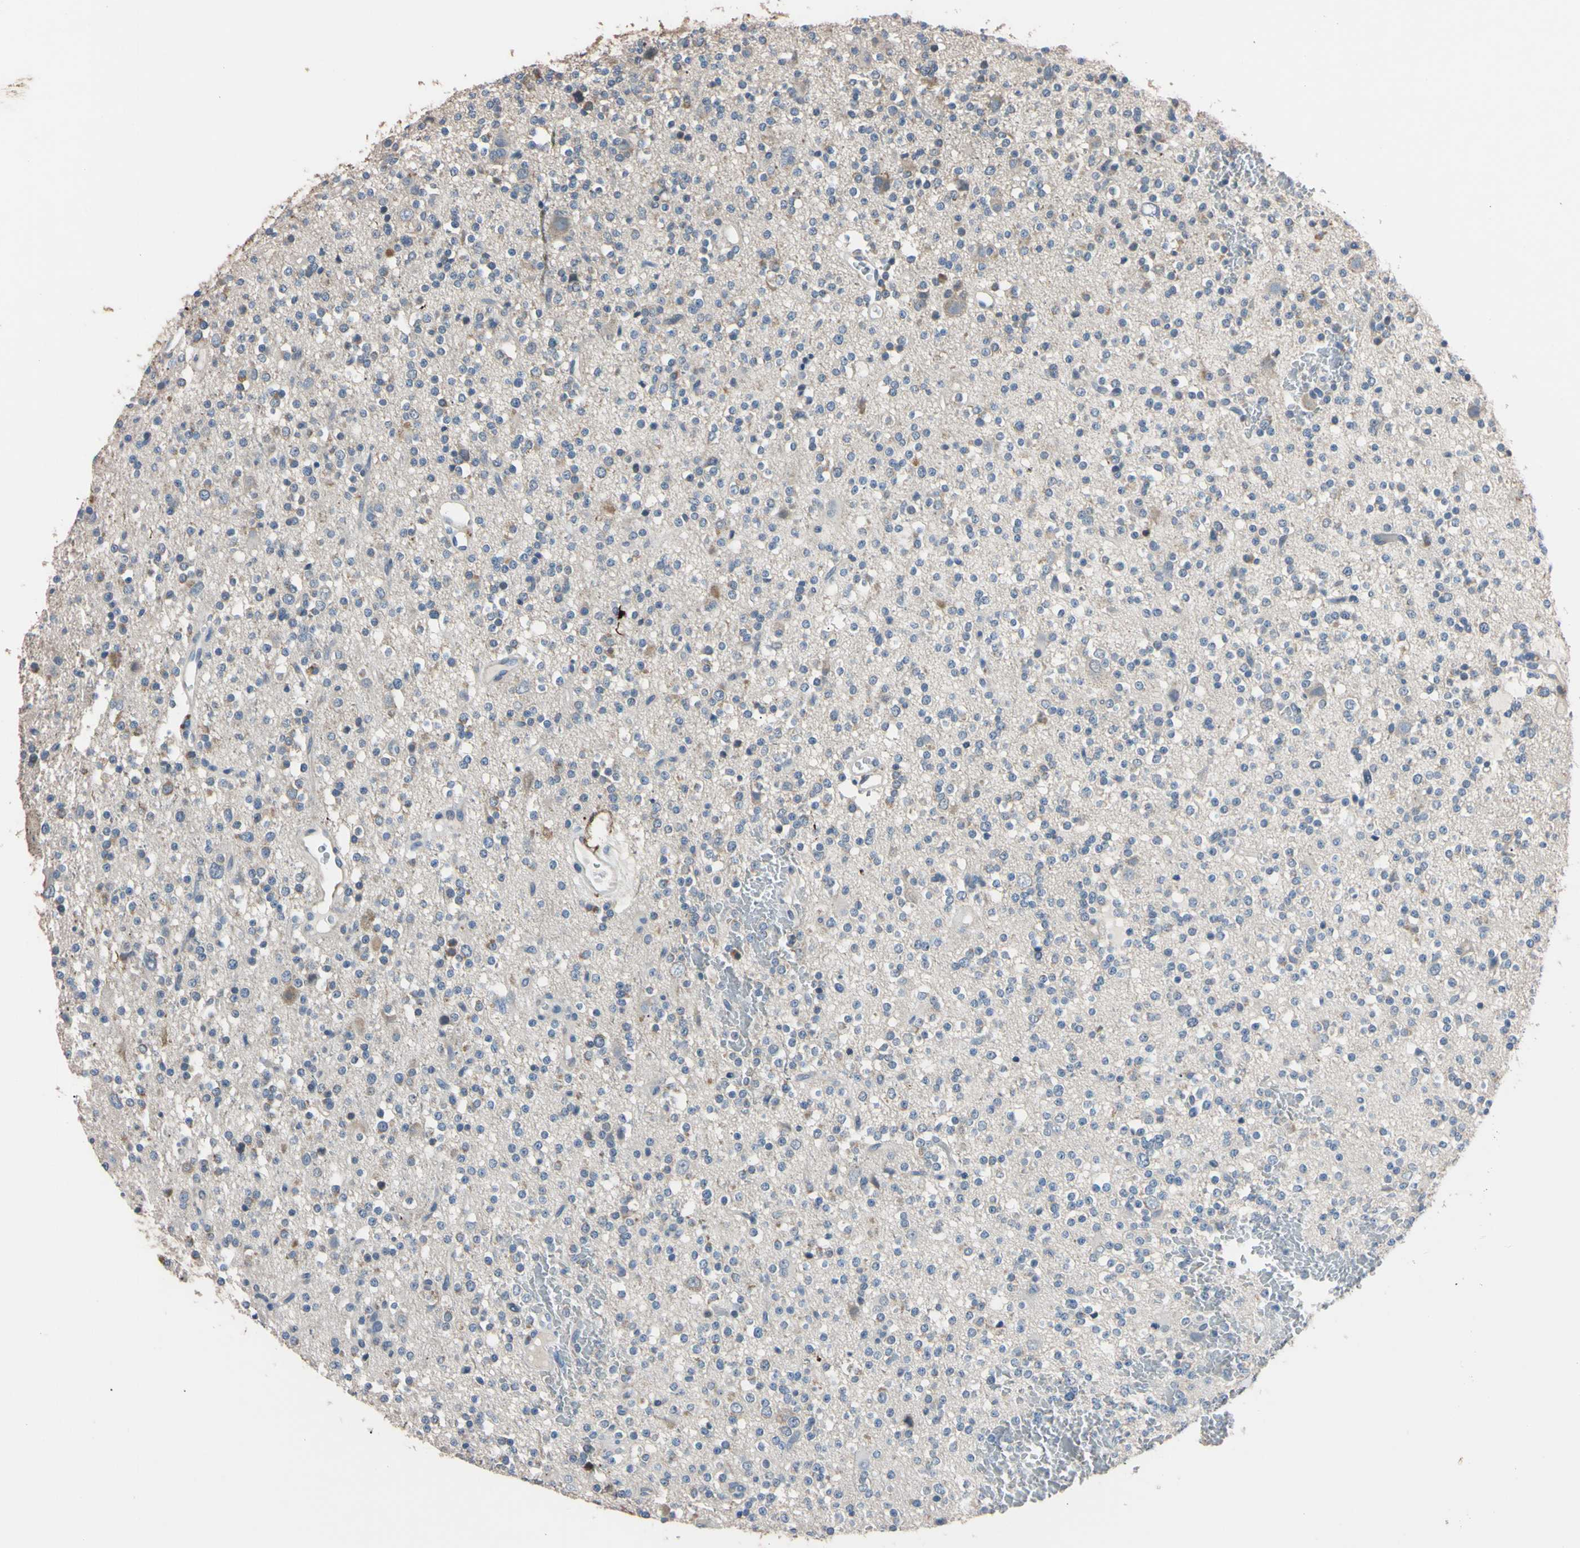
{"staining": {"intensity": "negative", "quantity": "none", "location": "none"}, "tissue": "glioma", "cell_type": "Tumor cells", "image_type": "cancer", "snomed": [{"axis": "morphology", "description": "Glioma, malignant, High grade"}, {"axis": "topography", "description": "Brain"}], "caption": "This is a image of immunohistochemistry staining of malignant glioma (high-grade), which shows no positivity in tumor cells.", "gene": "PNKD", "patient": {"sex": "male", "age": 47}}